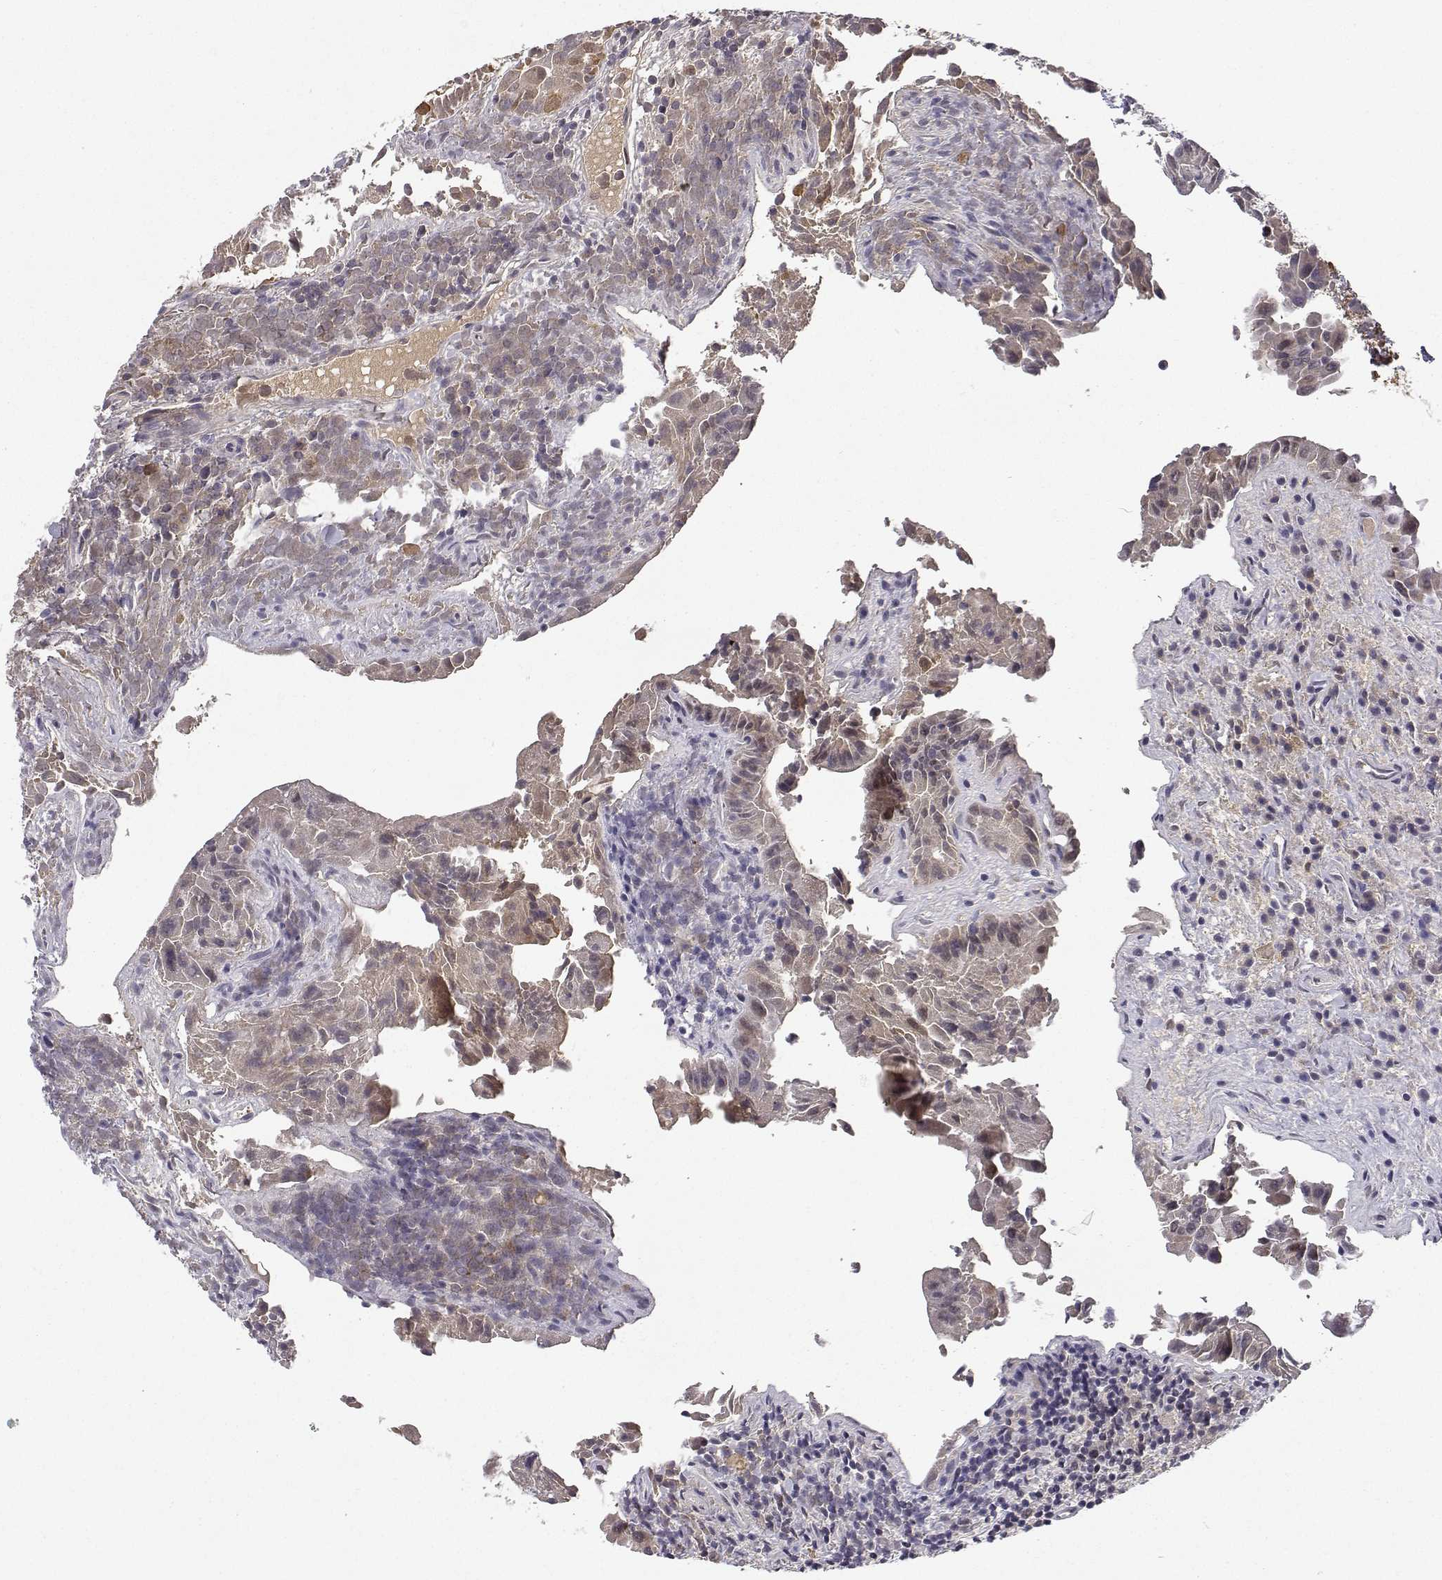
{"staining": {"intensity": "weak", "quantity": "25%-75%", "location": "cytoplasmic/membranous,nuclear"}, "tissue": "thyroid cancer", "cell_type": "Tumor cells", "image_type": "cancer", "snomed": [{"axis": "morphology", "description": "Papillary adenocarcinoma, NOS"}, {"axis": "topography", "description": "Thyroid gland"}], "caption": "IHC of human thyroid cancer (papillary adenocarcinoma) displays low levels of weak cytoplasmic/membranous and nuclear expression in approximately 25%-75% of tumor cells.", "gene": "PHGDH", "patient": {"sex": "female", "age": 37}}